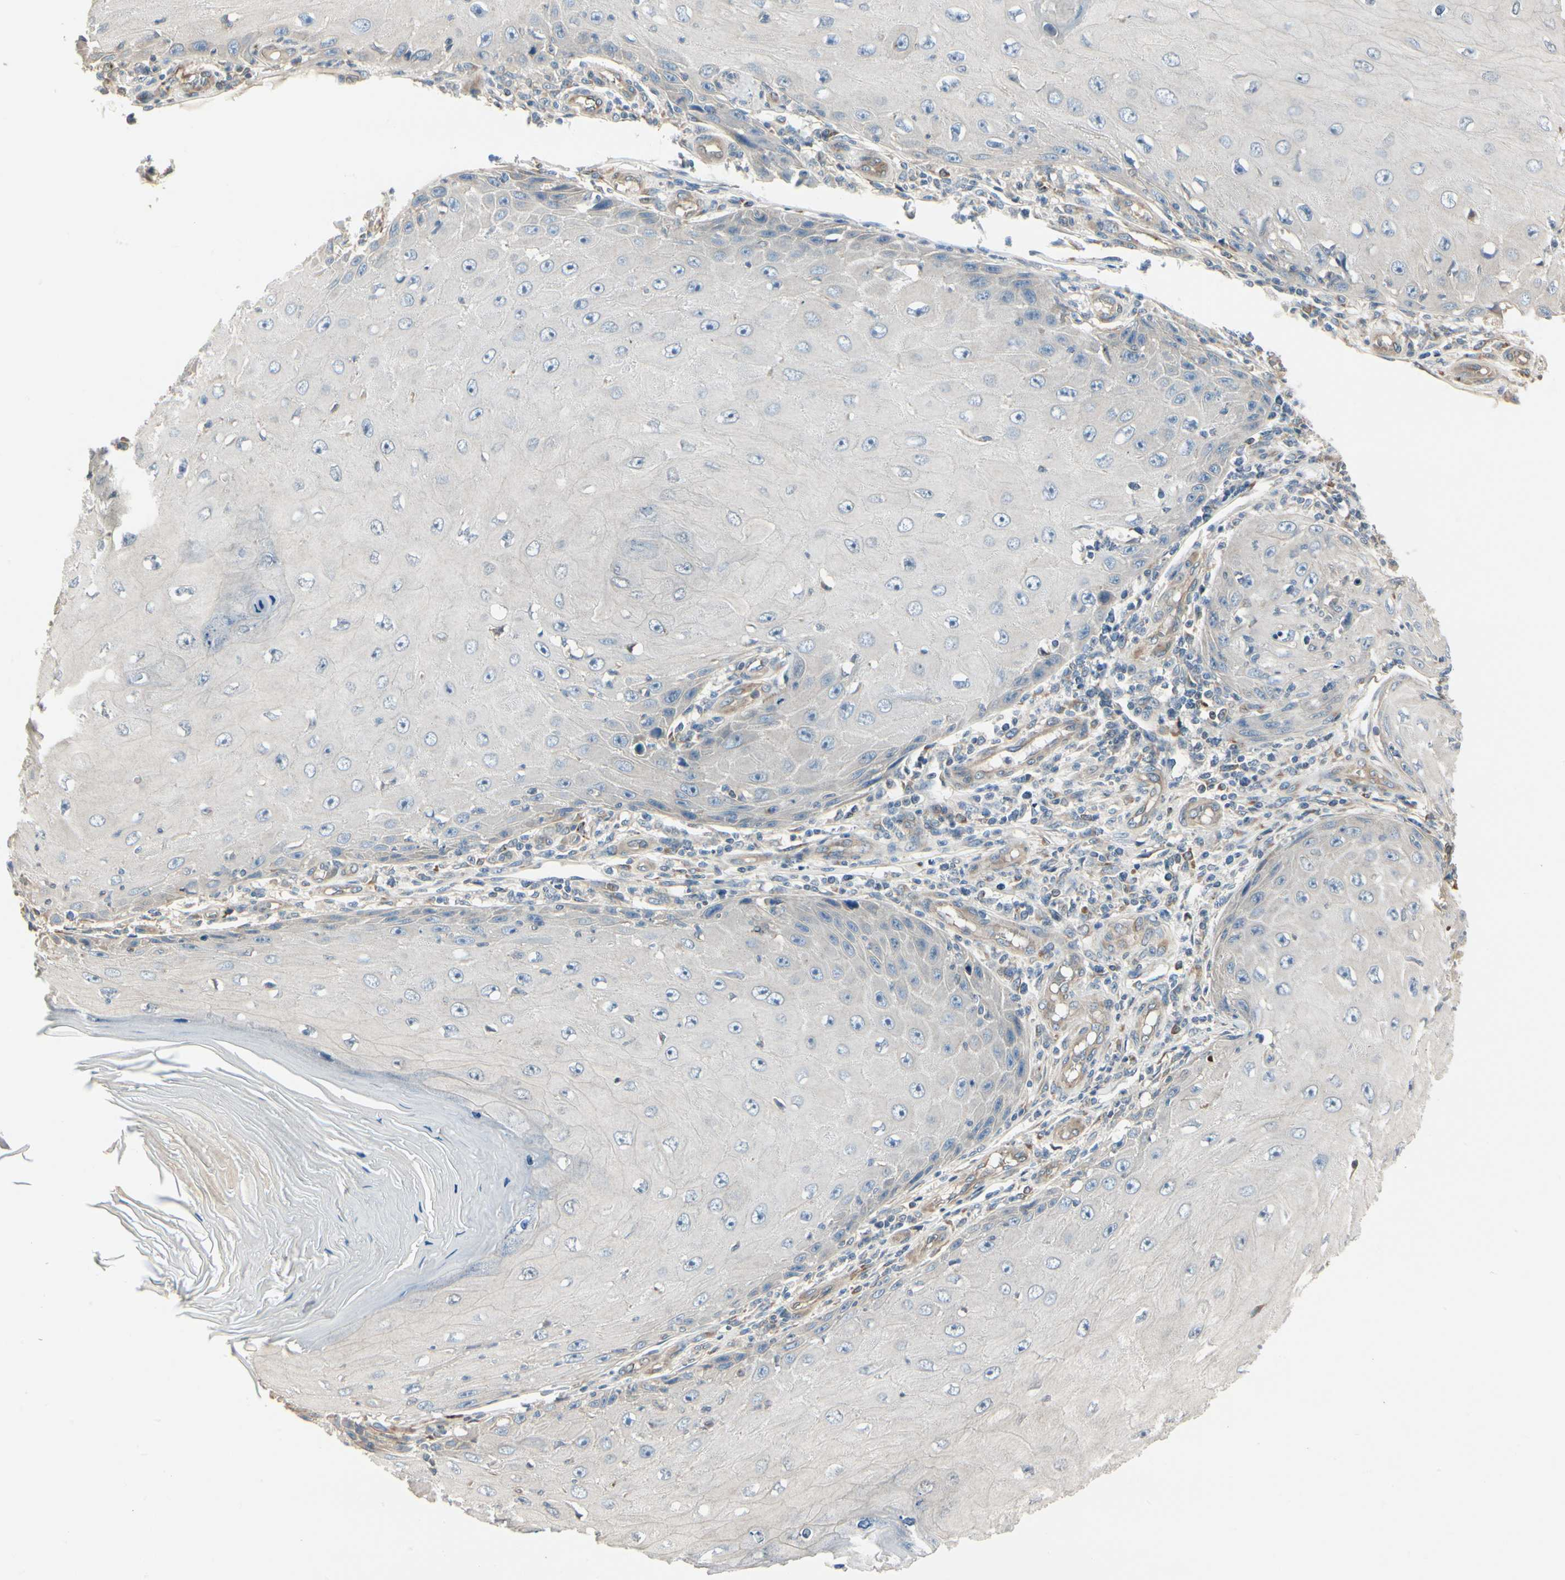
{"staining": {"intensity": "negative", "quantity": "none", "location": "none"}, "tissue": "skin cancer", "cell_type": "Tumor cells", "image_type": "cancer", "snomed": [{"axis": "morphology", "description": "Squamous cell carcinoma, NOS"}, {"axis": "topography", "description": "Skin"}], "caption": "DAB (3,3'-diaminobenzidine) immunohistochemical staining of skin cancer (squamous cell carcinoma) exhibits no significant staining in tumor cells.", "gene": "NUCB2", "patient": {"sex": "female", "age": 73}}